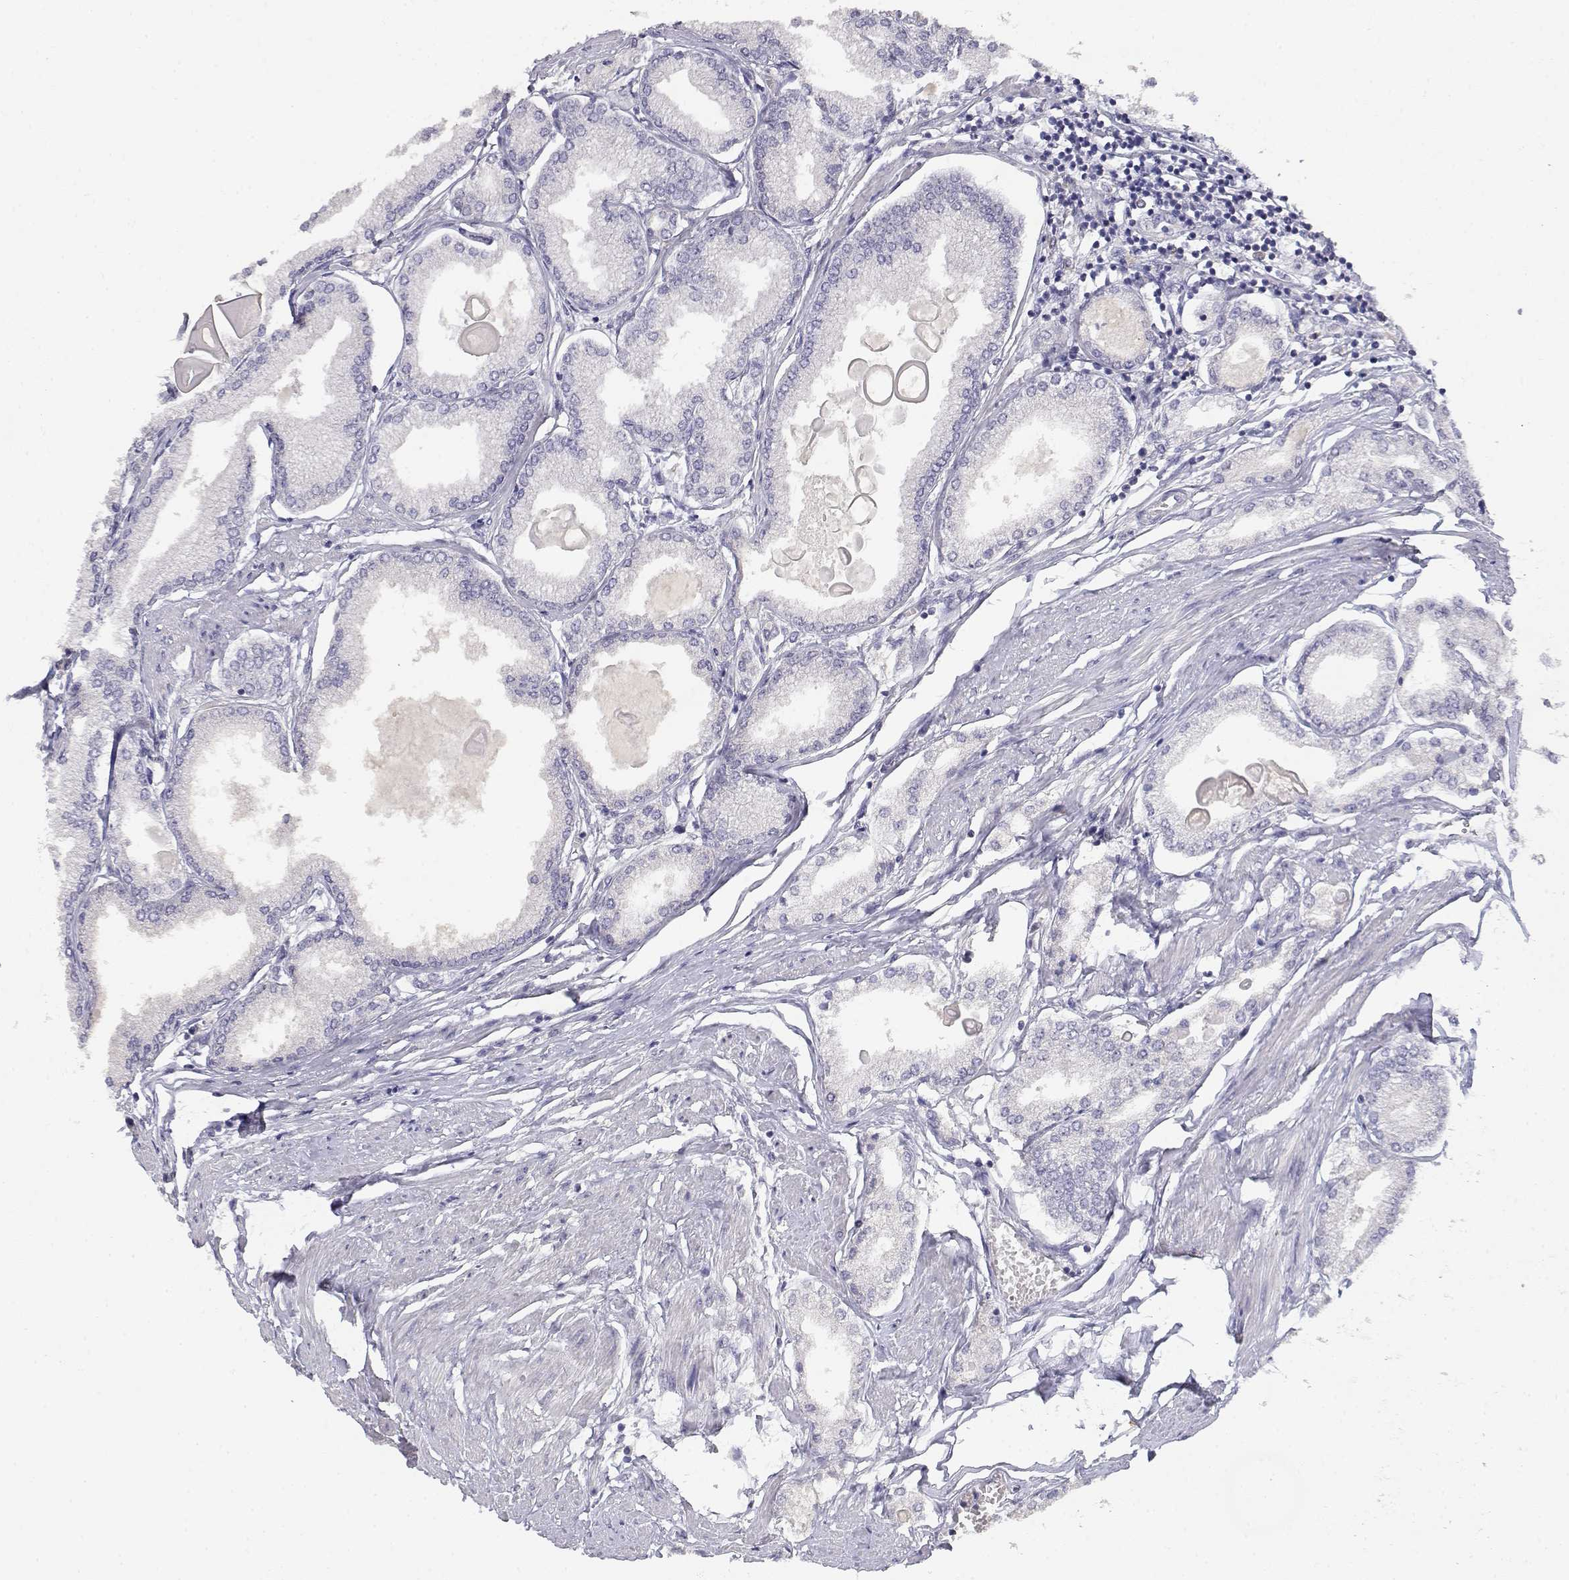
{"staining": {"intensity": "negative", "quantity": "none", "location": "none"}, "tissue": "prostate cancer", "cell_type": "Tumor cells", "image_type": "cancer", "snomed": [{"axis": "morphology", "description": "Adenocarcinoma, High grade"}, {"axis": "topography", "description": "Prostate"}], "caption": "IHC of human adenocarcinoma (high-grade) (prostate) shows no staining in tumor cells.", "gene": "ADA", "patient": {"sex": "male", "age": 68}}